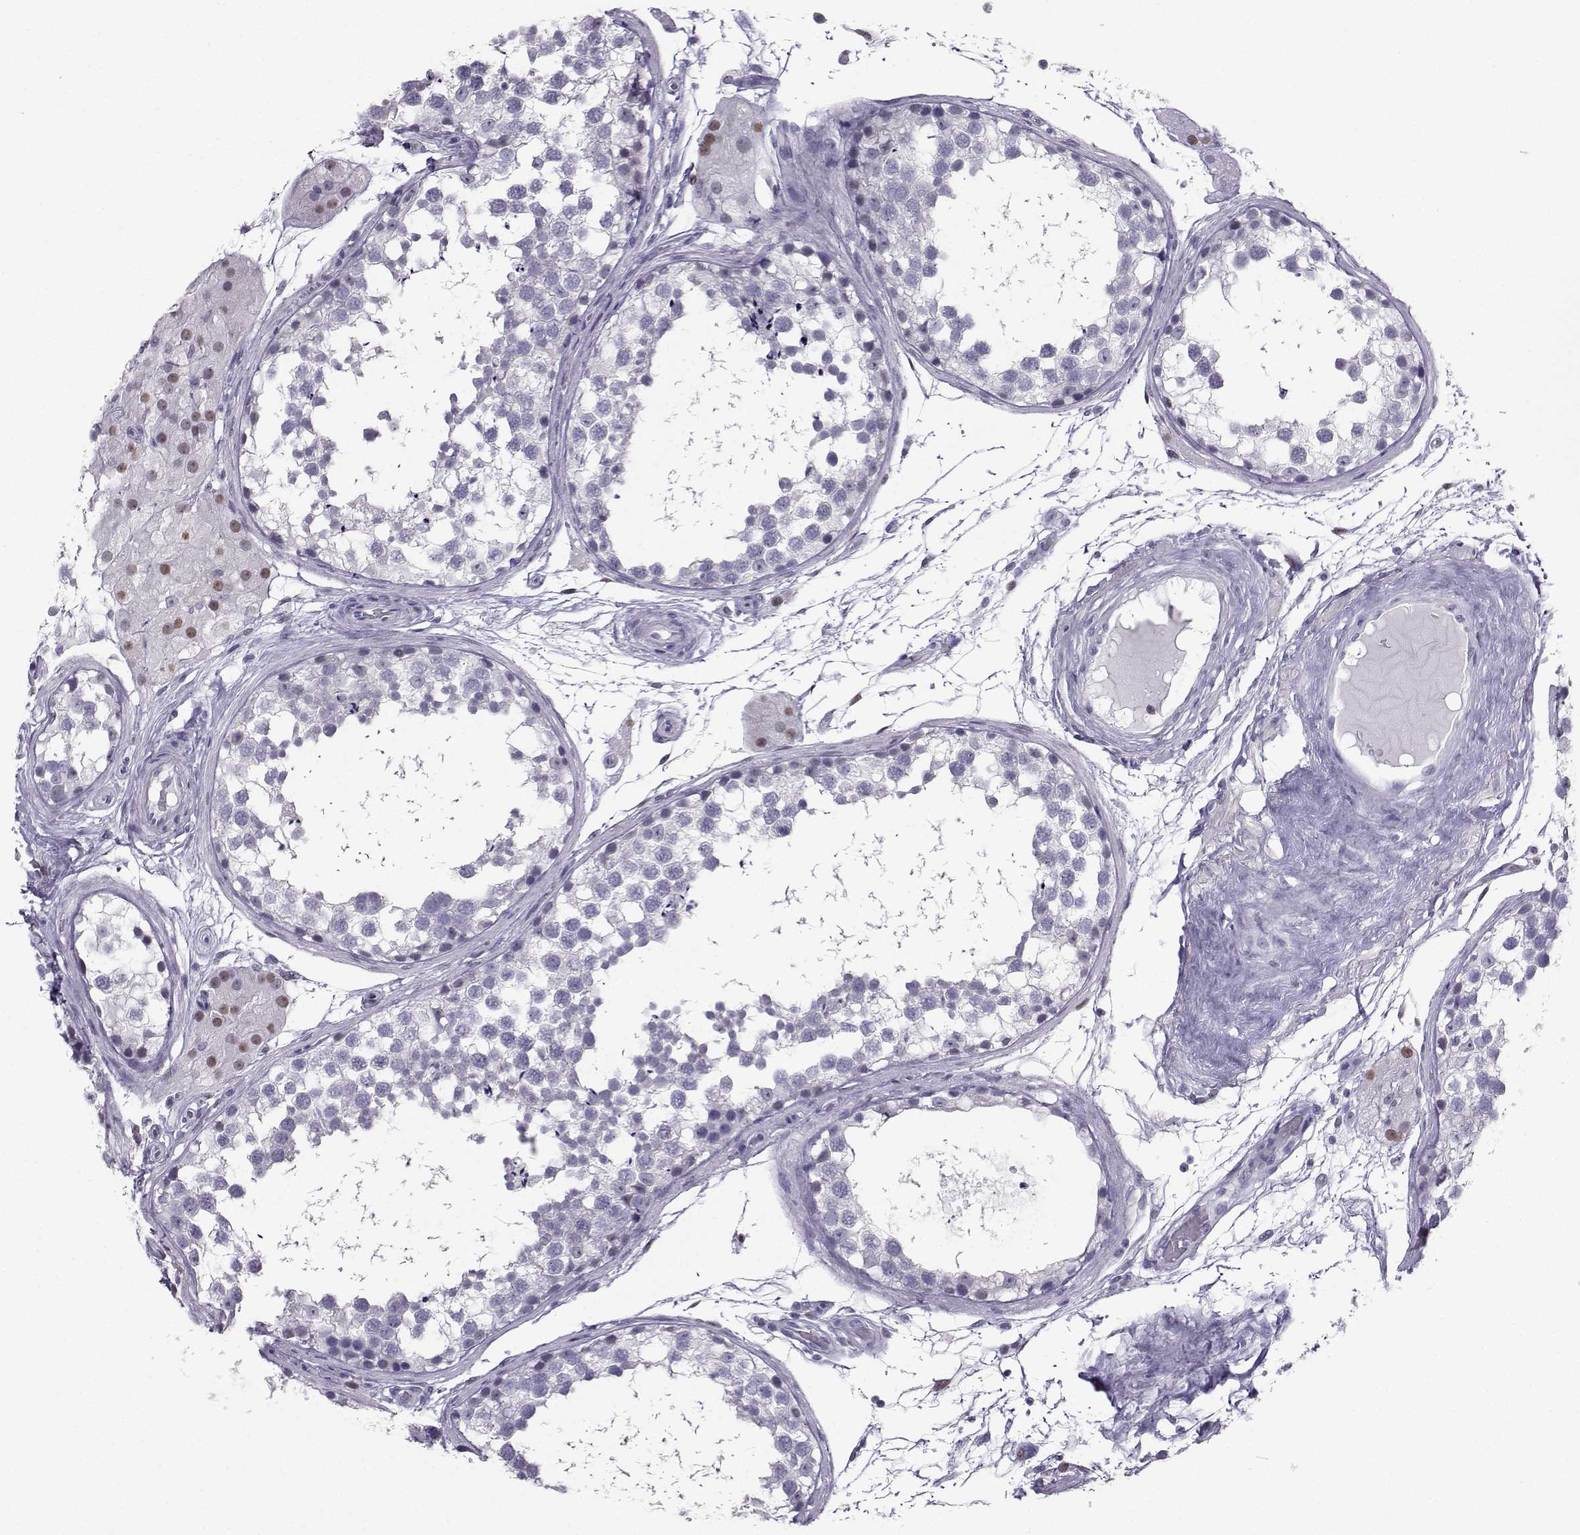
{"staining": {"intensity": "negative", "quantity": "none", "location": "none"}, "tissue": "testis", "cell_type": "Cells in seminiferous ducts", "image_type": "normal", "snomed": [{"axis": "morphology", "description": "Normal tissue, NOS"}, {"axis": "morphology", "description": "Seminoma, NOS"}, {"axis": "topography", "description": "Testis"}], "caption": "Image shows no significant protein staining in cells in seminiferous ducts of unremarkable testis. Brightfield microscopy of immunohistochemistry stained with DAB (3,3'-diaminobenzidine) (brown) and hematoxylin (blue), captured at high magnification.", "gene": "TEDC2", "patient": {"sex": "male", "age": 65}}